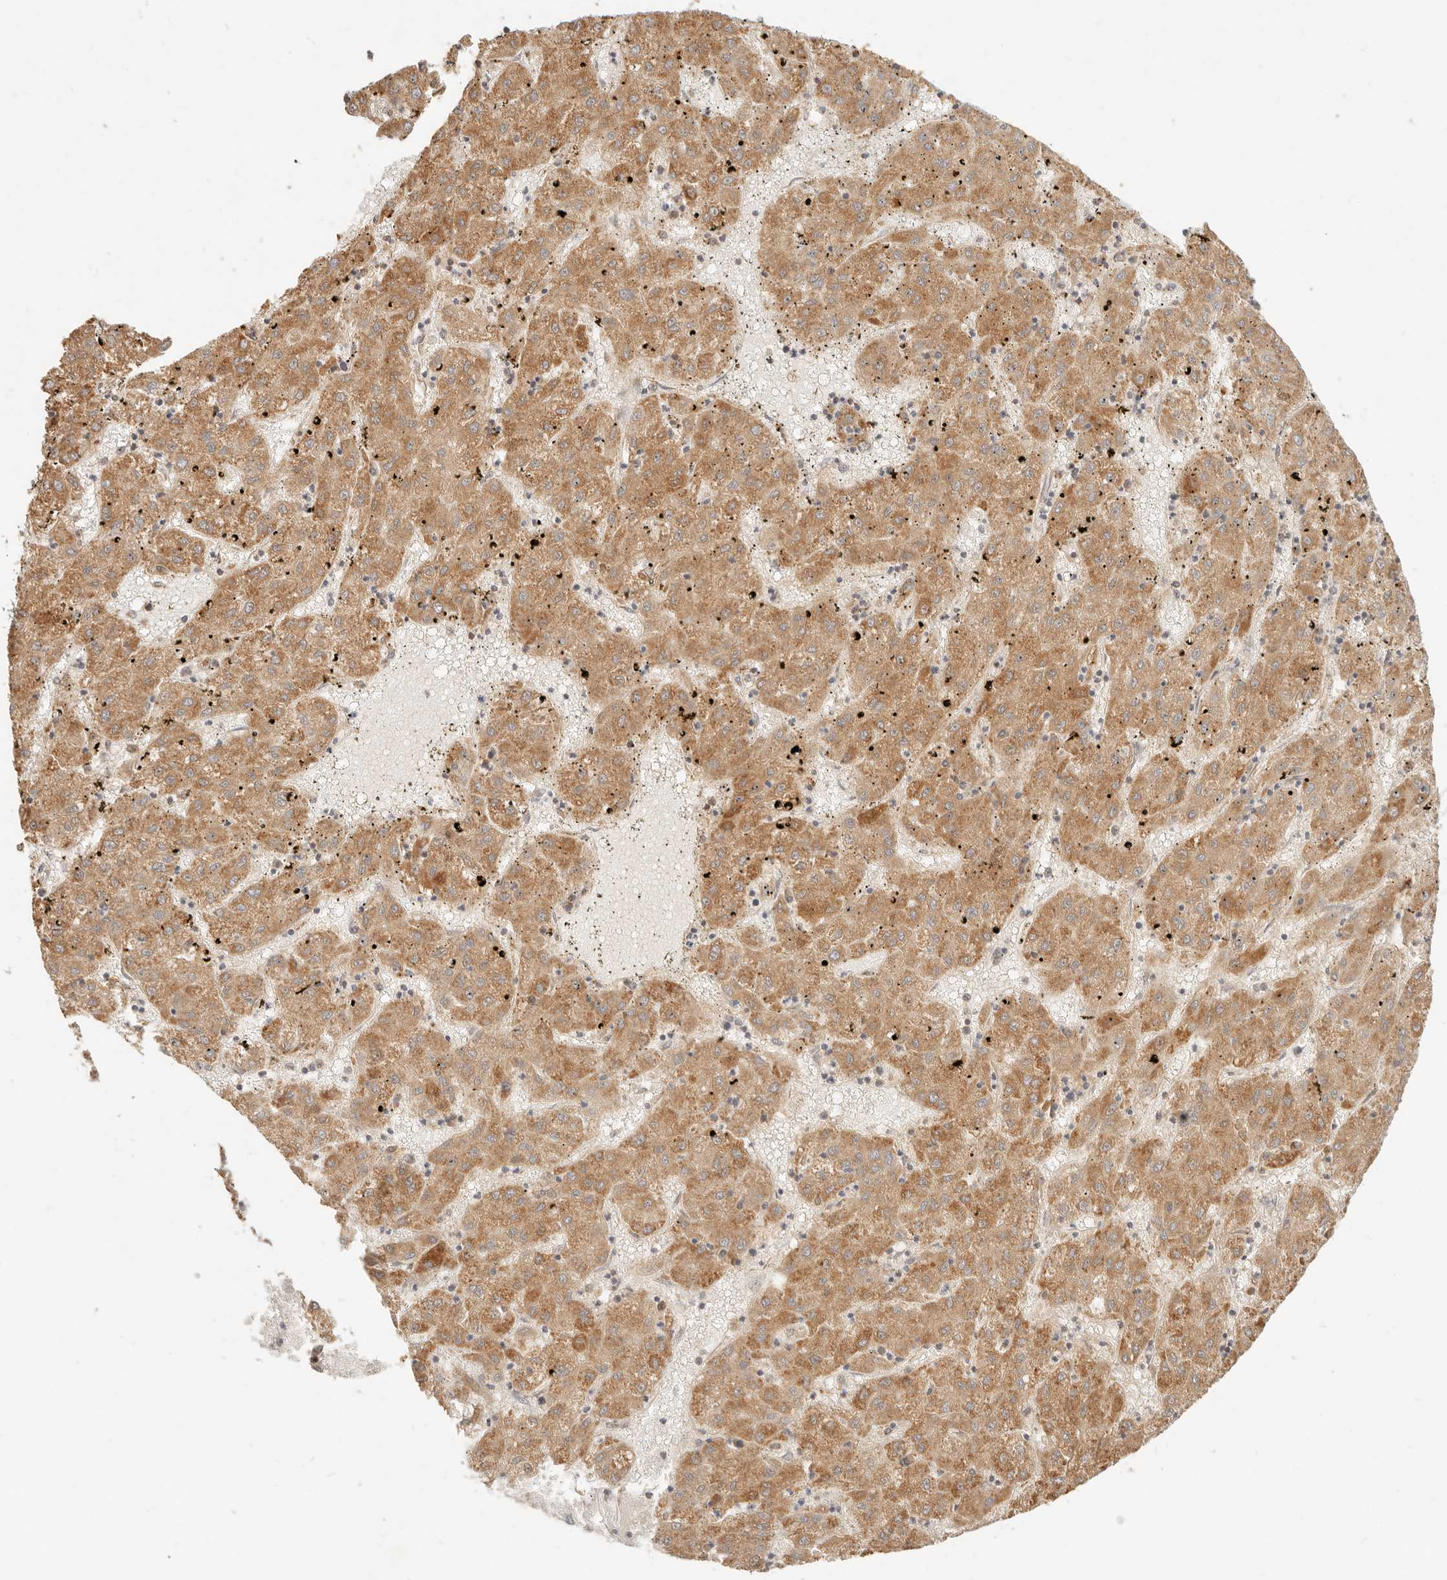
{"staining": {"intensity": "moderate", "quantity": ">75%", "location": "cytoplasmic/membranous"}, "tissue": "liver cancer", "cell_type": "Tumor cells", "image_type": "cancer", "snomed": [{"axis": "morphology", "description": "Carcinoma, Hepatocellular, NOS"}, {"axis": "topography", "description": "Liver"}], "caption": "About >75% of tumor cells in human hepatocellular carcinoma (liver) exhibit moderate cytoplasmic/membranous protein positivity as visualized by brown immunohistochemical staining.", "gene": "CPLANE2", "patient": {"sex": "male", "age": 72}}